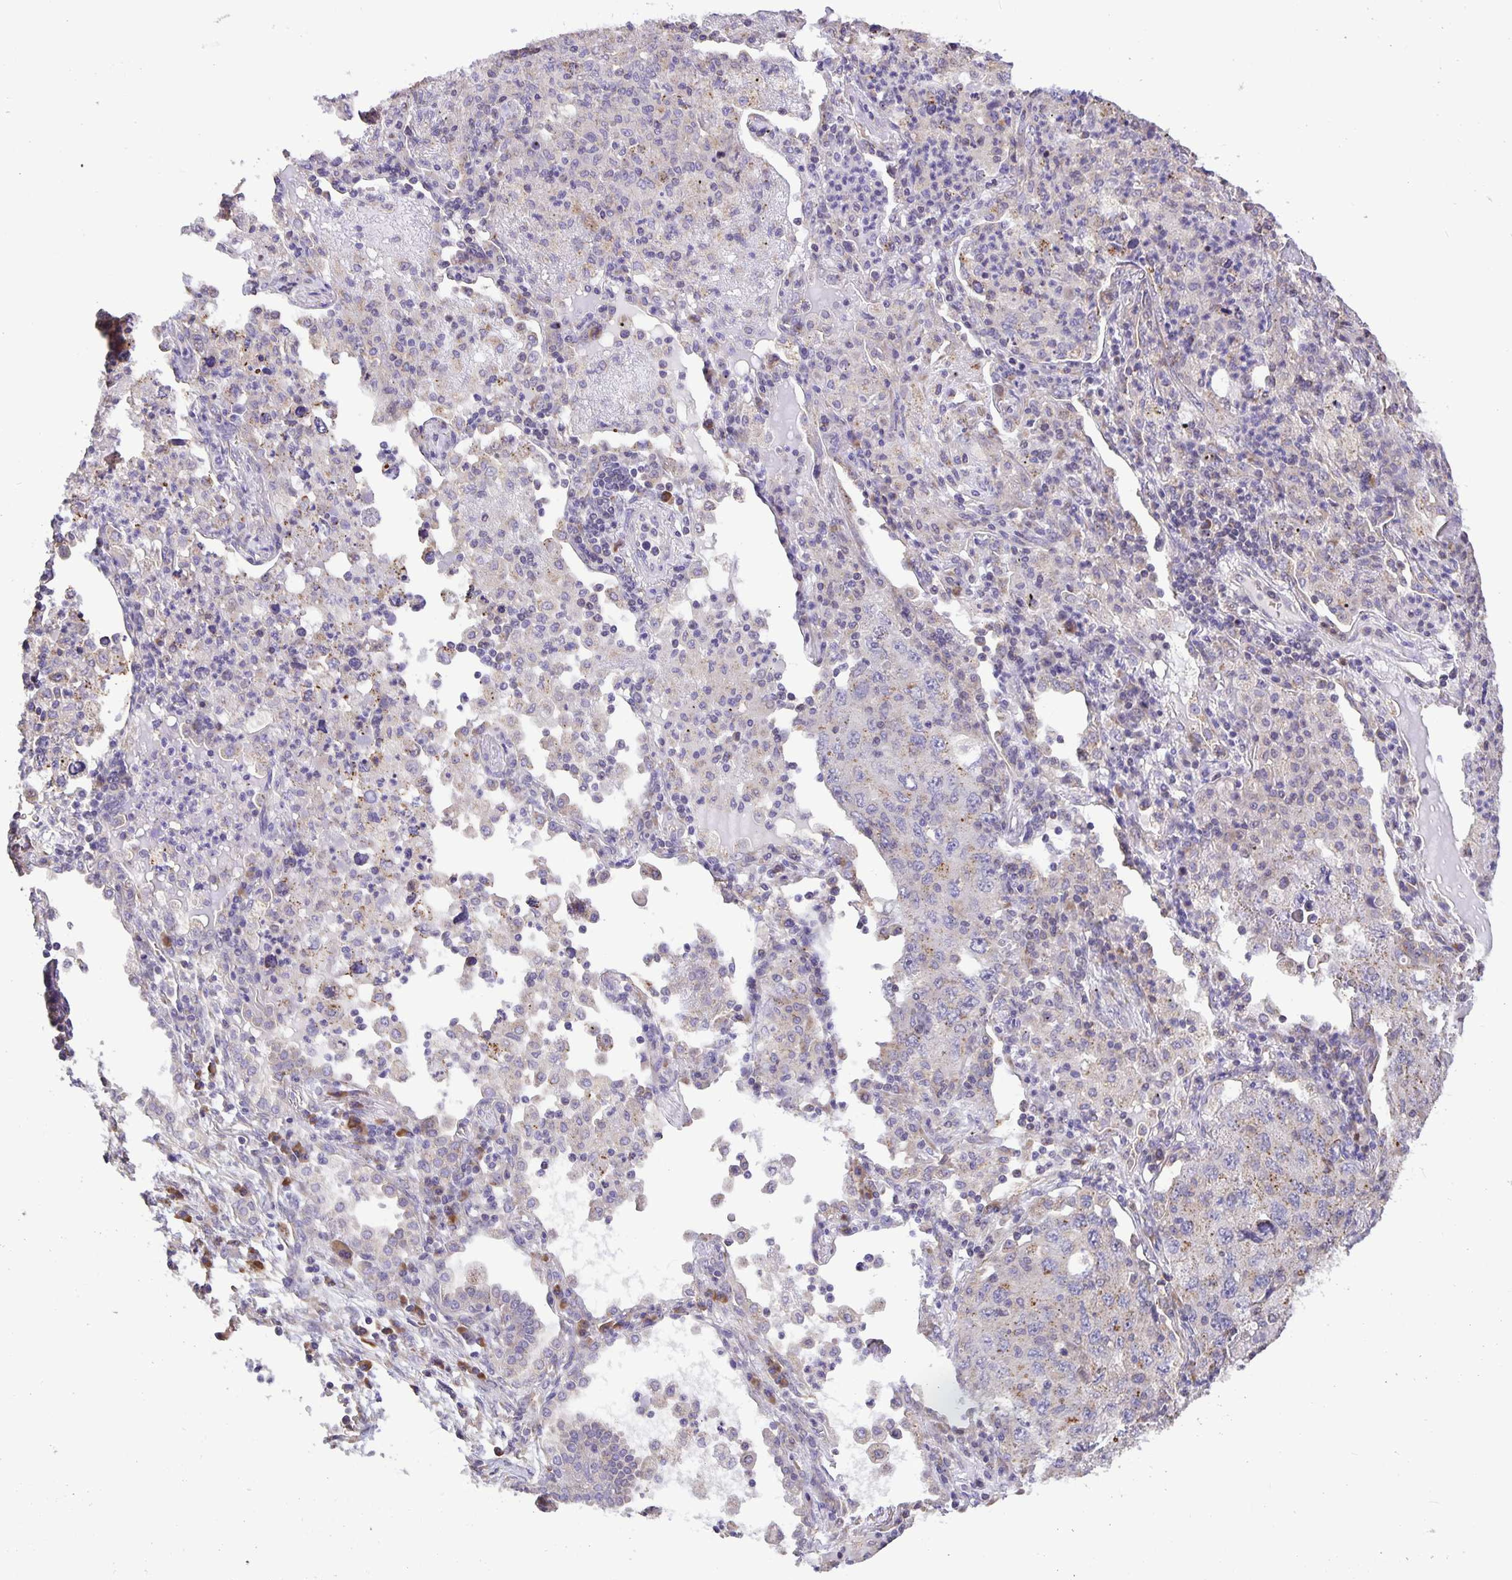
{"staining": {"intensity": "moderate", "quantity": "<25%", "location": "cytoplasmic/membranous"}, "tissue": "lung cancer", "cell_type": "Tumor cells", "image_type": "cancer", "snomed": [{"axis": "morphology", "description": "Adenocarcinoma, NOS"}, {"axis": "topography", "description": "Lung"}], "caption": "Adenocarcinoma (lung) was stained to show a protein in brown. There is low levels of moderate cytoplasmic/membranous expression in approximately <25% of tumor cells.", "gene": "TMEM71", "patient": {"sex": "female", "age": 57}}